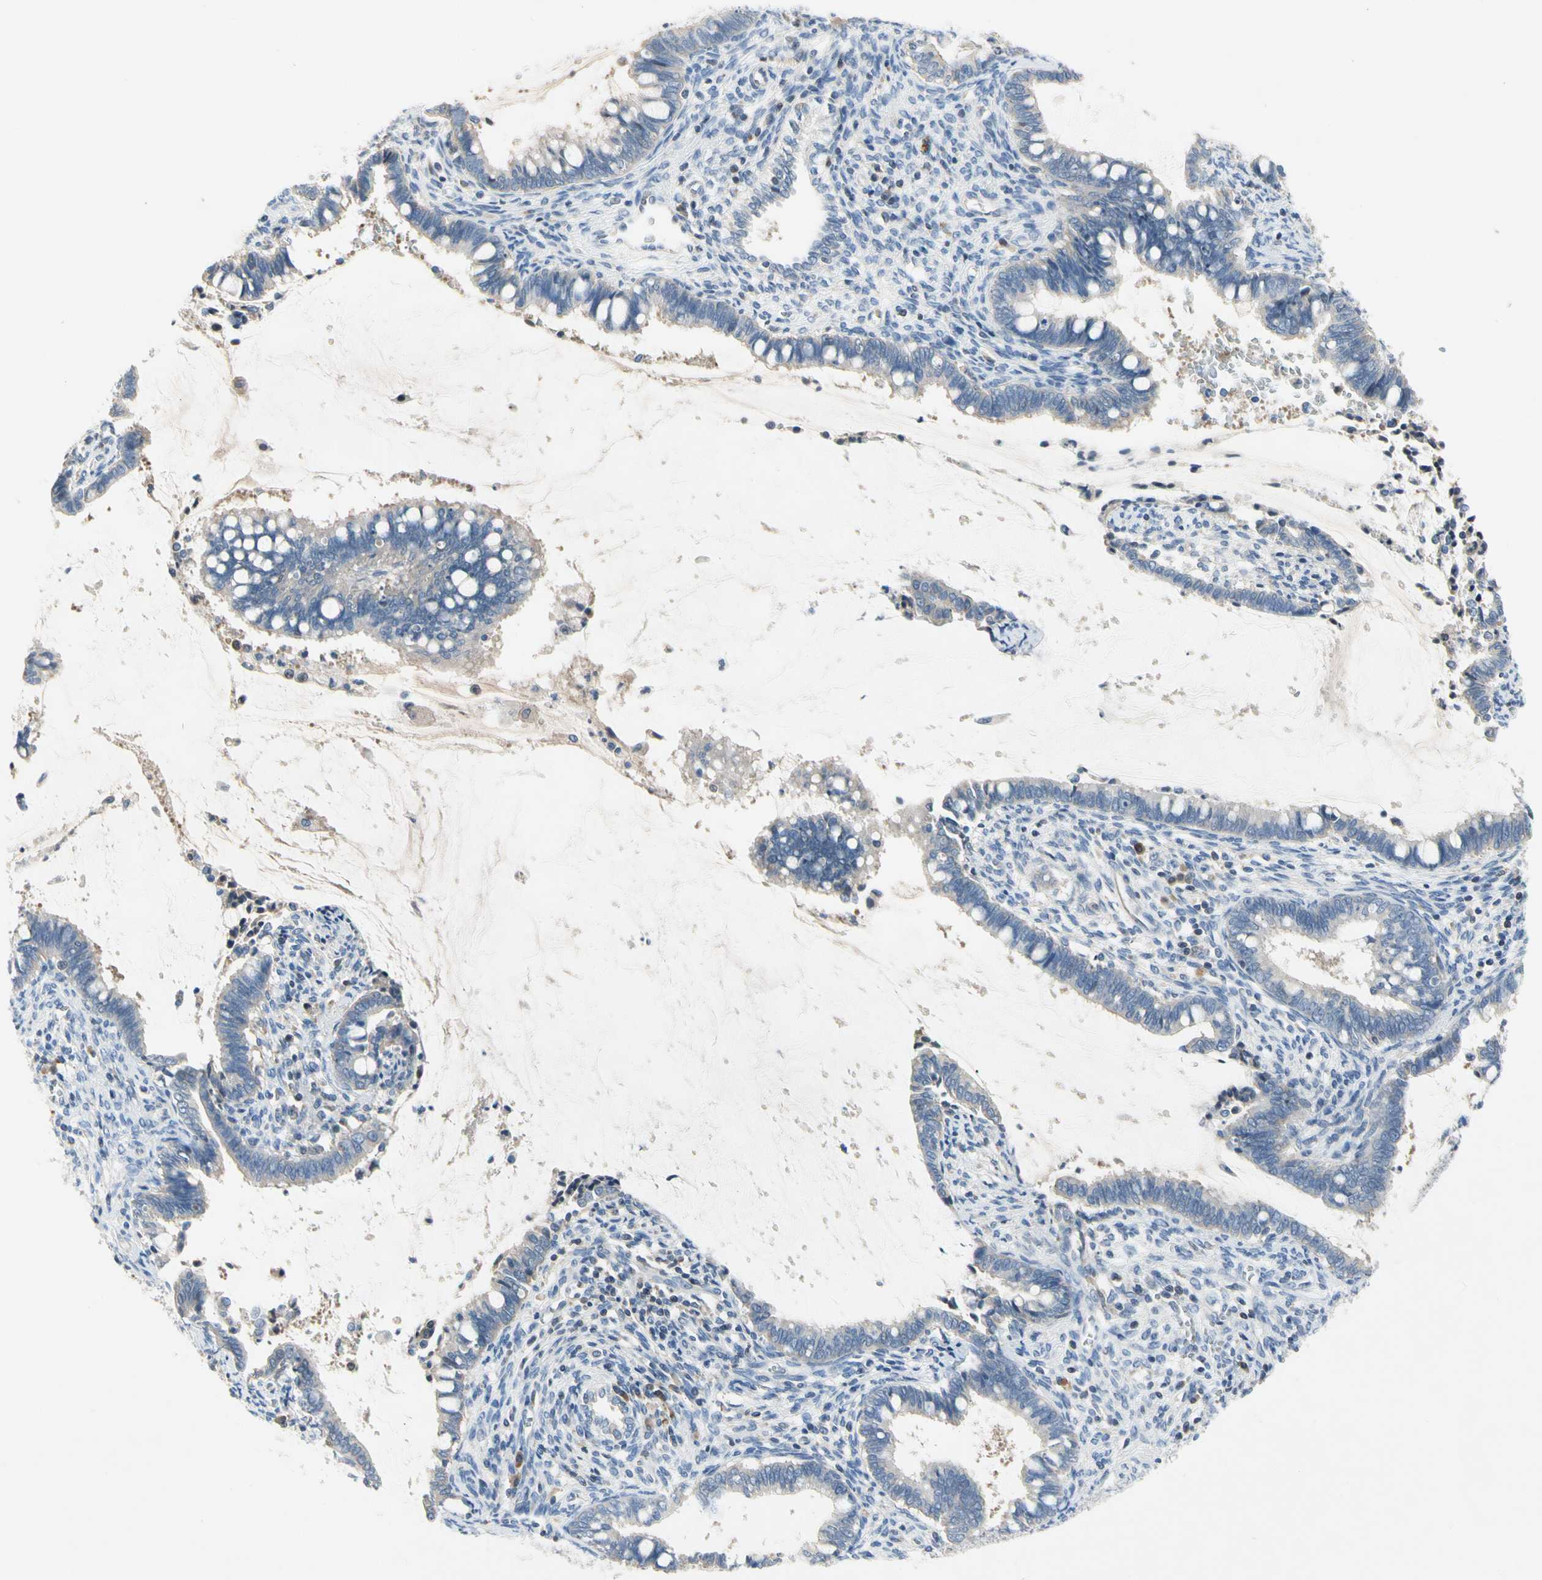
{"staining": {"intensity": "negative", "quantity": "none", "location": "none"}, "tissue": "cervical cancer", "cell_type": "Tumor cells", "image_type": "cancer", "snomed": [{"axis": "morphology", "description": "Adenocarcinoma, NOS"}, {"axis": "topography", "description": "Cervix"}], "caption": "IHC of cervical cancer demonstrates no positivity in tumor cells.", "gene": "ECRG4", "patient": {"sex": "female", "age": 44}}